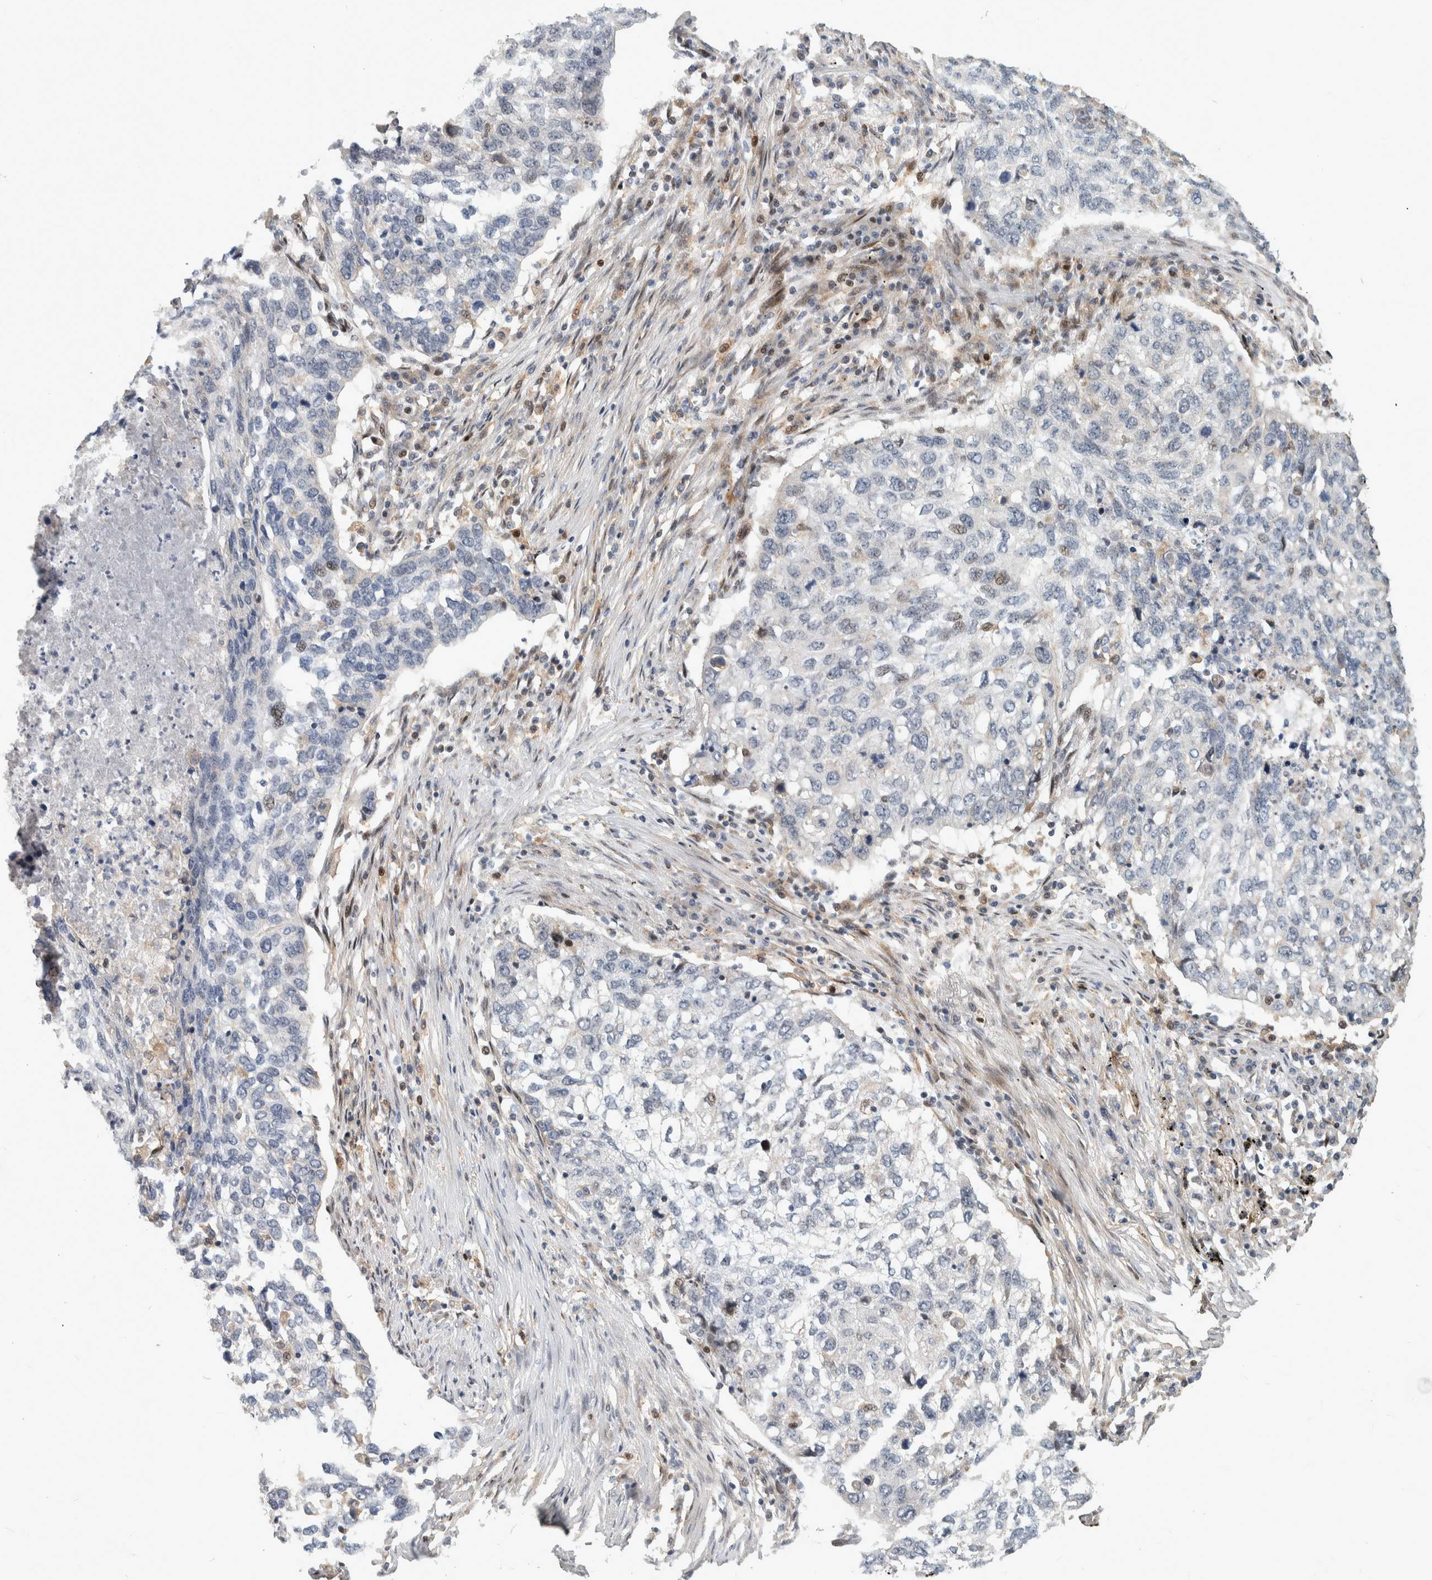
{"staining": {"intensity": "weak", "quantity": "<25%", "location": "nuclear"}, "tissue": "lung cancer", "cell_type": "Tumor cells", "image_type": "cancer", "snomed": [{"axis": "morphology", "description": "Squamous cell carcinoma, NOS"}, {"axis": "topography", "description": "Lung"}], "caption": "IHC histopathology image of neoplastic tissue: human squamous cell carcinoma (lung) stained with DAB exhibits no significant protein expression in tumor cells.", "gene": "MSL1", "patient": {"sex": "female", "age": 63}}